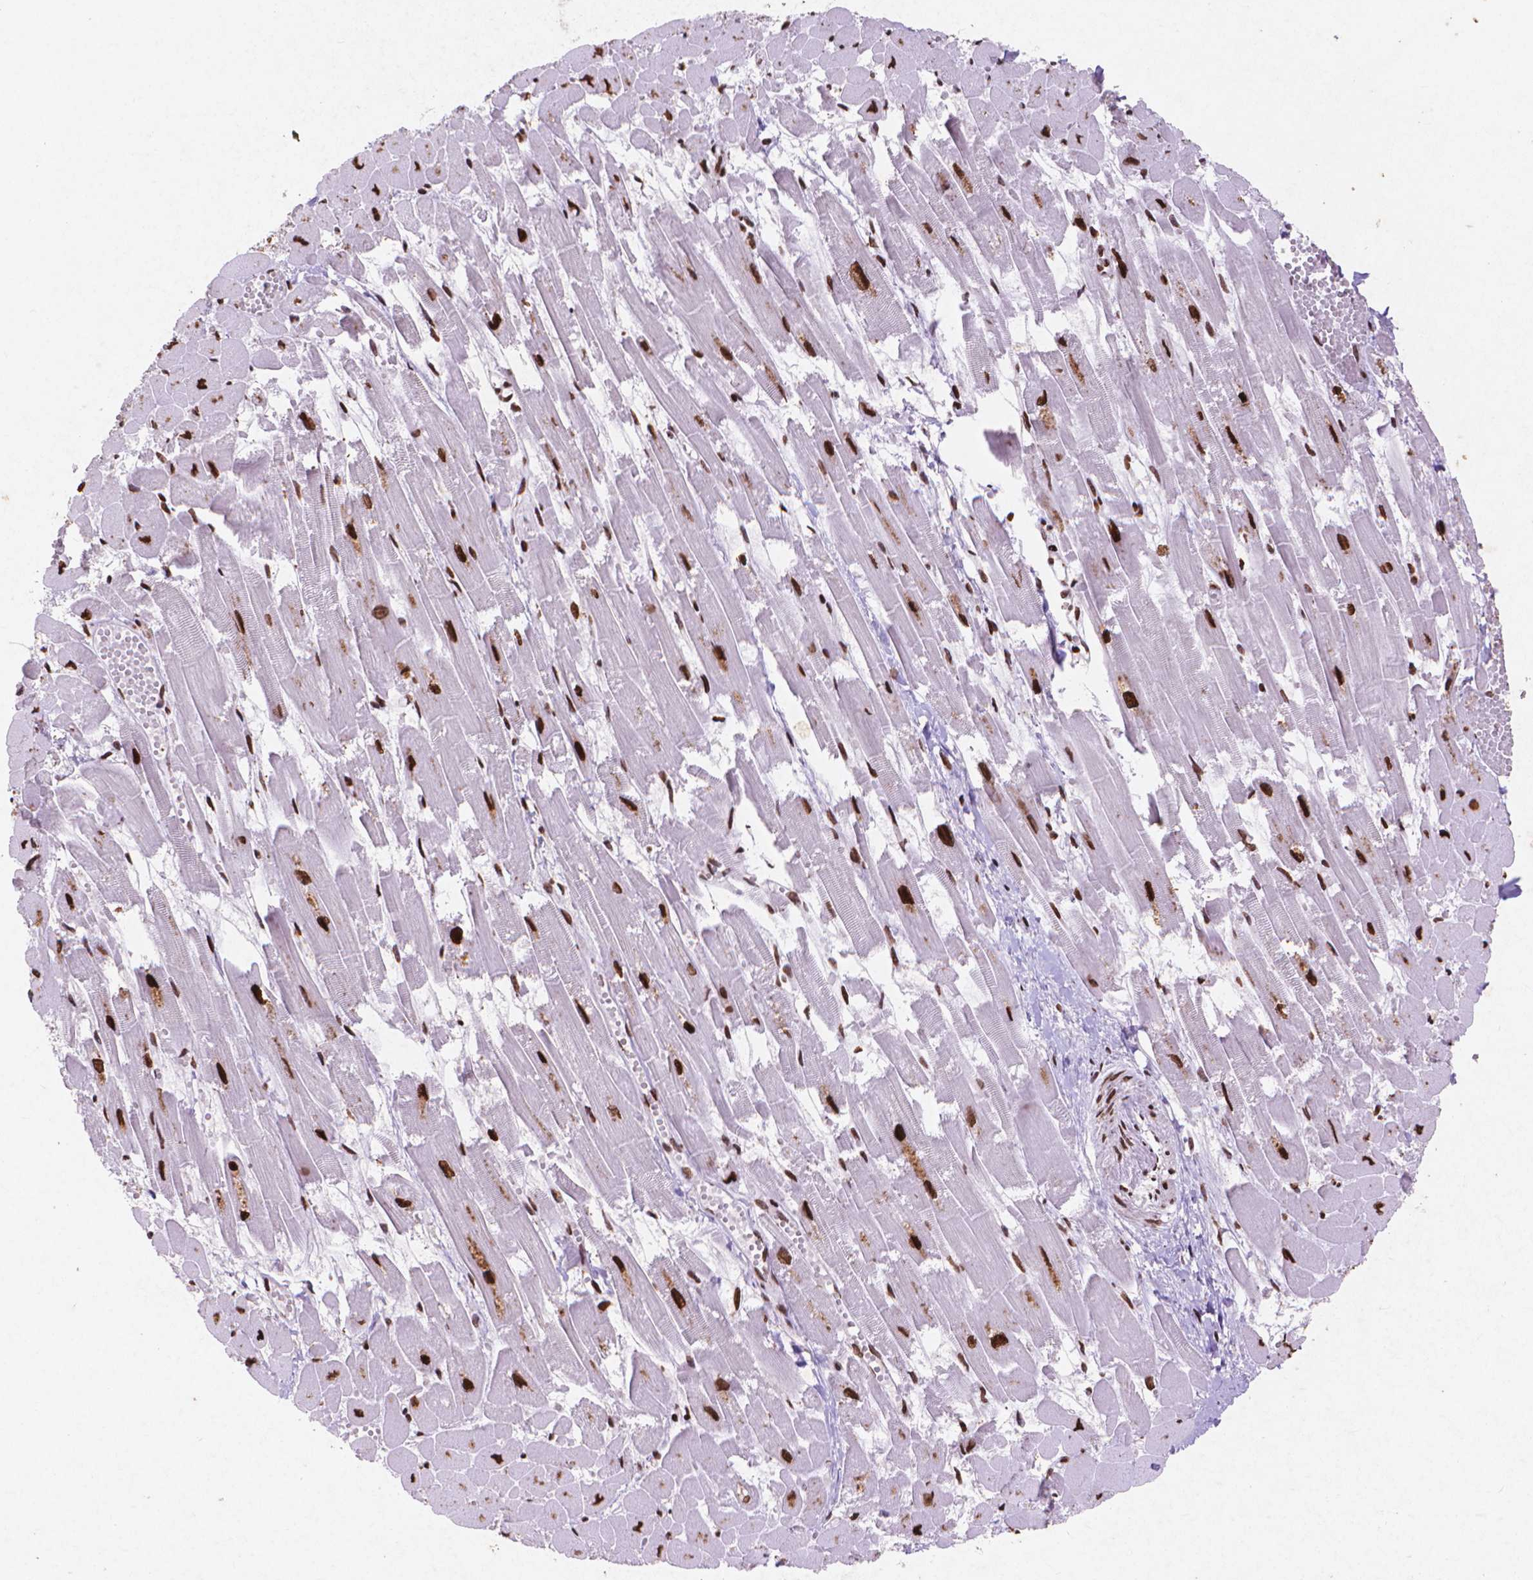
{"staining": {"intensity": "strong", "quantity": ">75%", "location": "nuclear"}, "tissue": "heart muscle", "cell_type": "Cardiomyocytes", "image_type": "normal", "snomed": [{"axis": "morphology", "description": "Normal tissue, NOS"}, {"axis": "topography", "description": "Heart"}], "caption": "IHC of normal heart muscle shows high levels of strong nuclear expression in approximately >75% of cardiomyocytes.", "gene": "CITED2", "patient": {"sex": "female", "age": 52}}